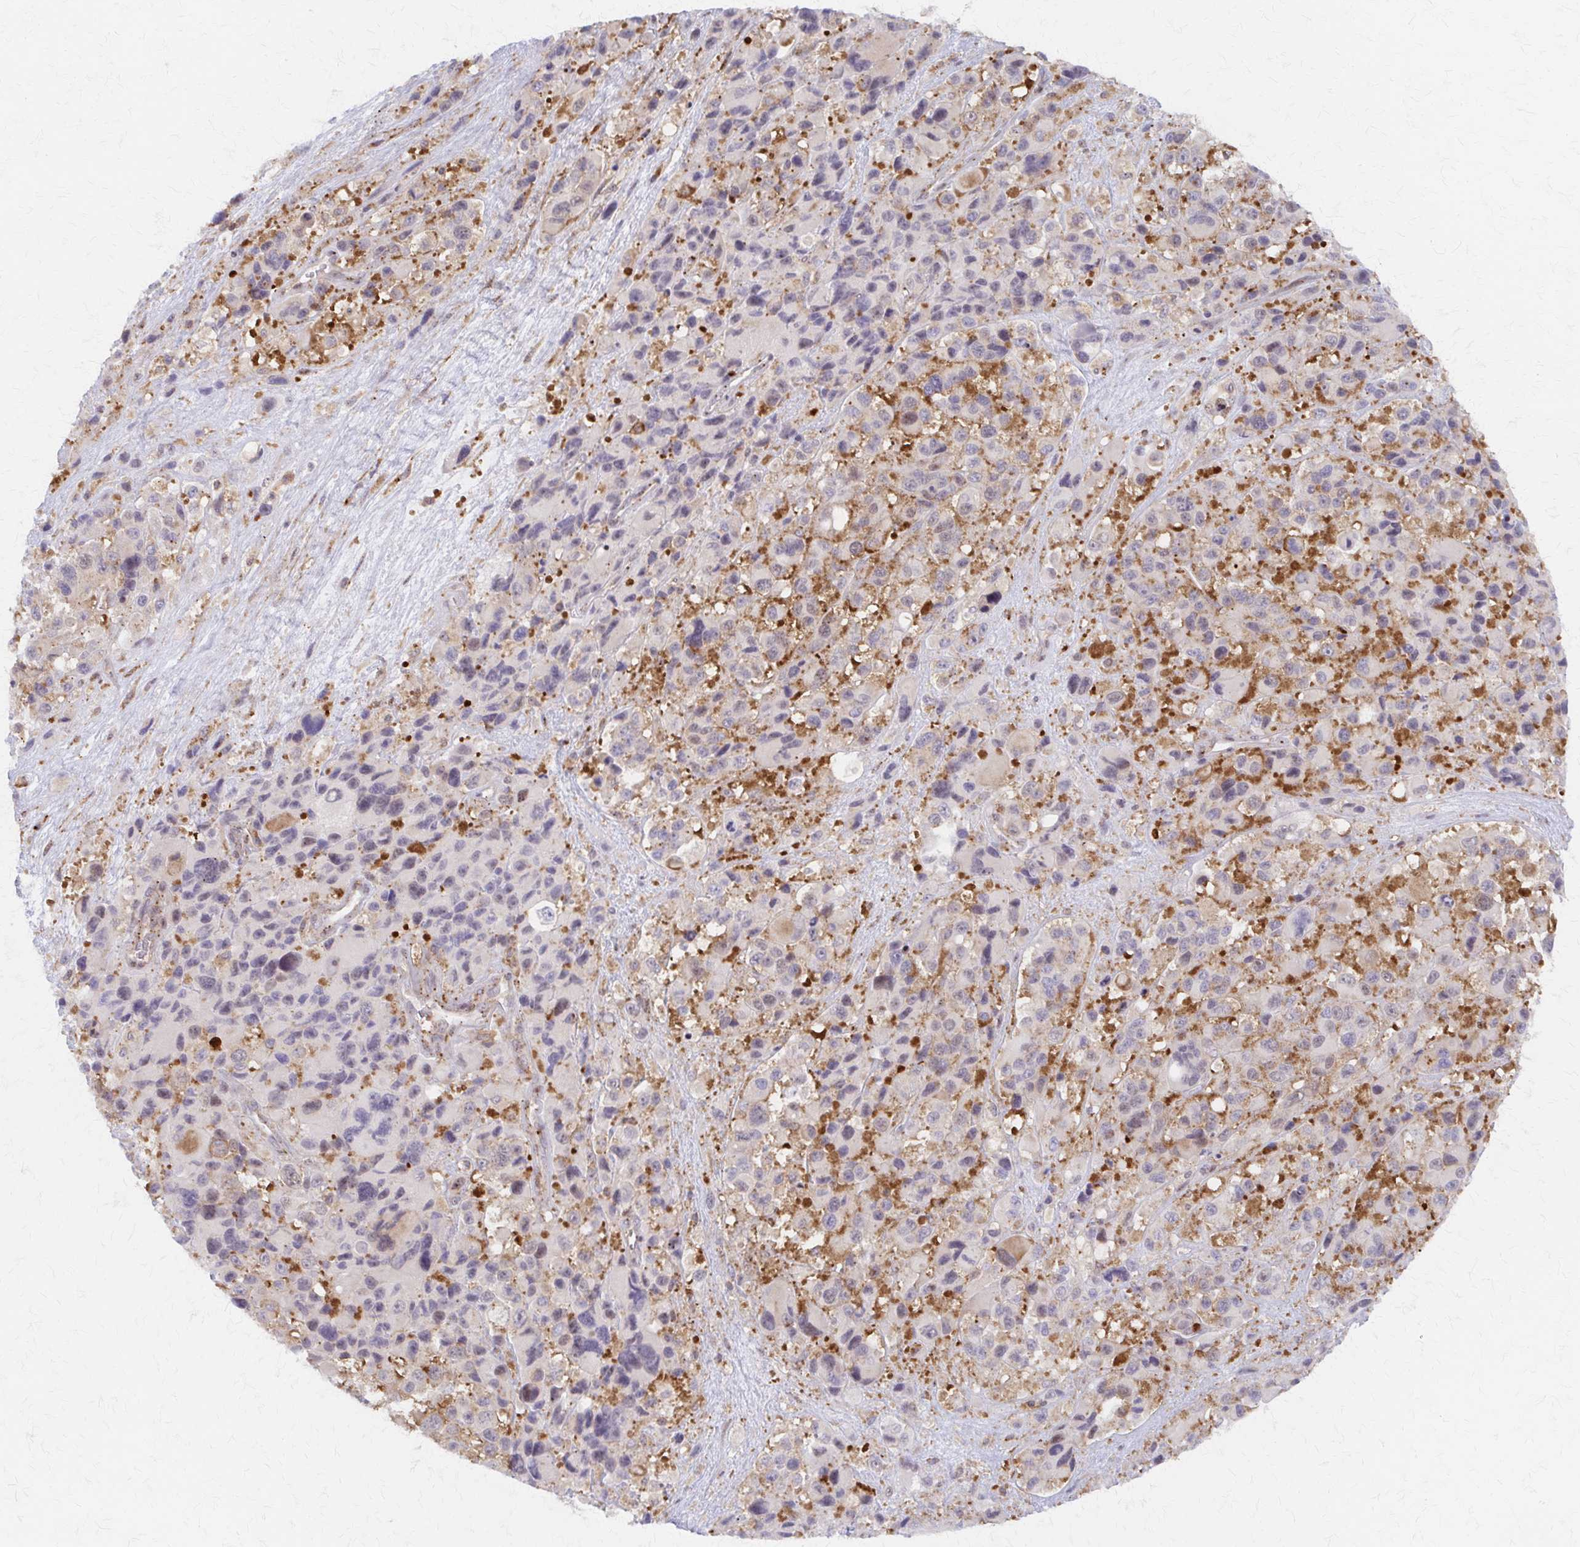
{"staining": {"intensity": "negative", "quantity": "none", "location": "none"}, "tissue": "melanoma", "cell_type": "Tumor cells", "image_type": "cancer", "snomed": [{"axis": "morphology", "description": "Malignant melanoma, Metastatic site"}, {"axis": "topography", "description": "Lymph node"}], "caption": "A micrograph of human malignant melanoma (metastatic site) is negative for staining in tumor cells. (DAB (3,3'-diaminobenzidine) immunohistochemistry (IHC) with hematoxylin counter stain).", "gene": "ARHGAP35", "patient": {"sex": "female", "age": 65}}